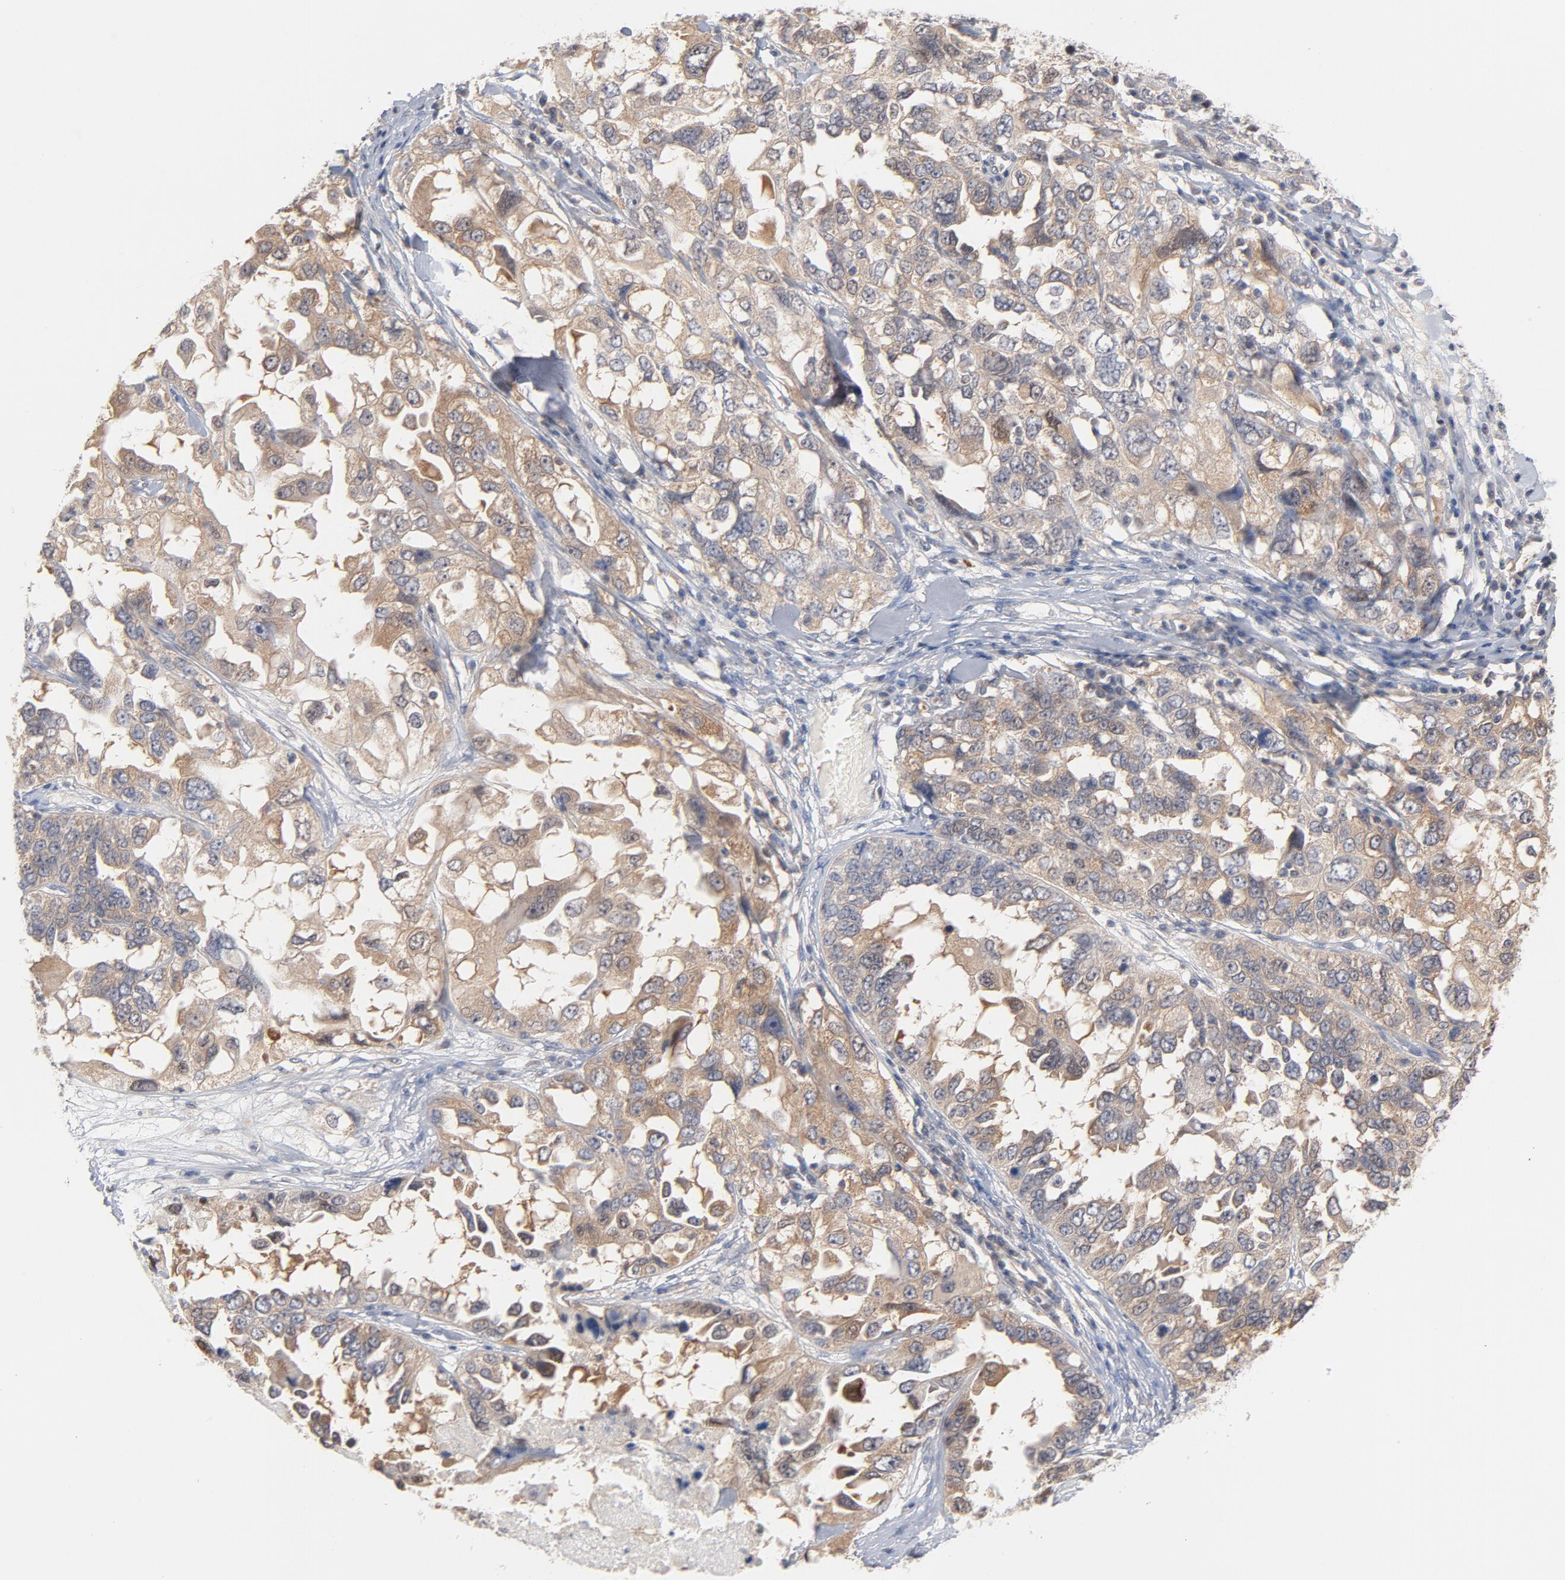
{"staining": {"intensity": "weak", "quantity": "25%-75%", "location": "cytoplasmic/membranous"}, "tissue": "ovarian cancer", "cell_type": "Tumor cells", "image_type": "cancer", "snomed": [{"axis": "morphology", "description": "Cystadenocarcinoma, serous, NOS"}, {"axis": "topography", "description": "Ovary"}], "caption": "DAB immunohistochemical staining of human ovarian cancer reveals weak cytoplasmic/membranous protein positivity in about 25%-75% of tumor cells. (DAB = brown stain, brightfield microscopy at high magnification).", "gene": "UBL4A", "patient": {"sex": "female", "age": 82}}